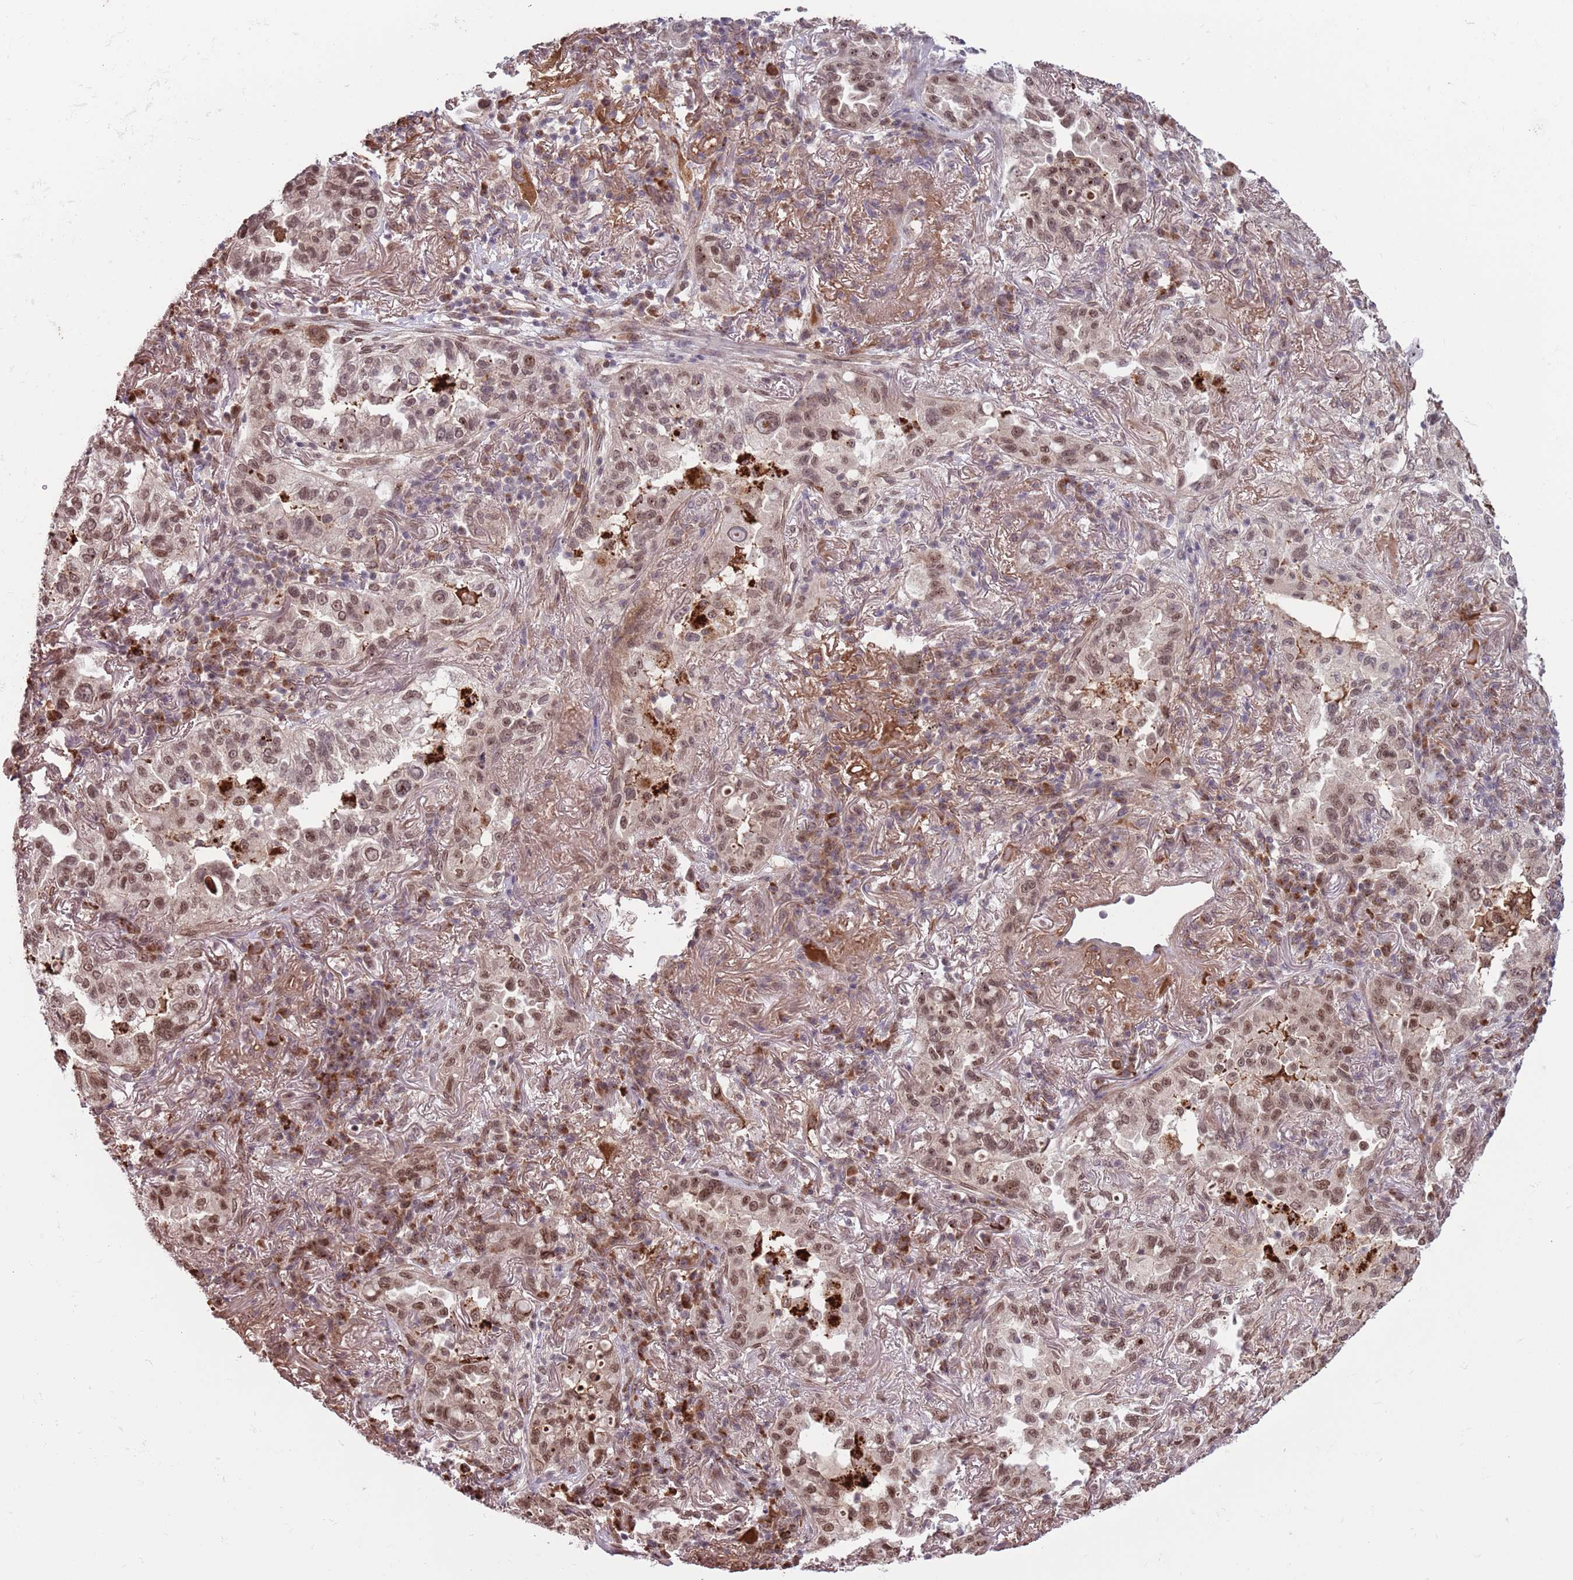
{"staining": {"intensity": "moderate", "quantity": ">75%", "location": "nuclear"}, "tissue": "lung cancer", "cell_type": "Tumor cells", "image_type": "cancer", "snomed": [{"axis": "morphology", "description": "Adenocarcinoma, NOS"}, {"axis": "topography", "description": "Lung"}], "caption": "There is medium levels of moderate nuclear expression in tumor cells of lung cancer (adenocarcinoma), as demonstrated by immunohistochemical staining (brown color).", "gene": "SIPA1L3", "patient": {"sex": "female", "age": 69}}